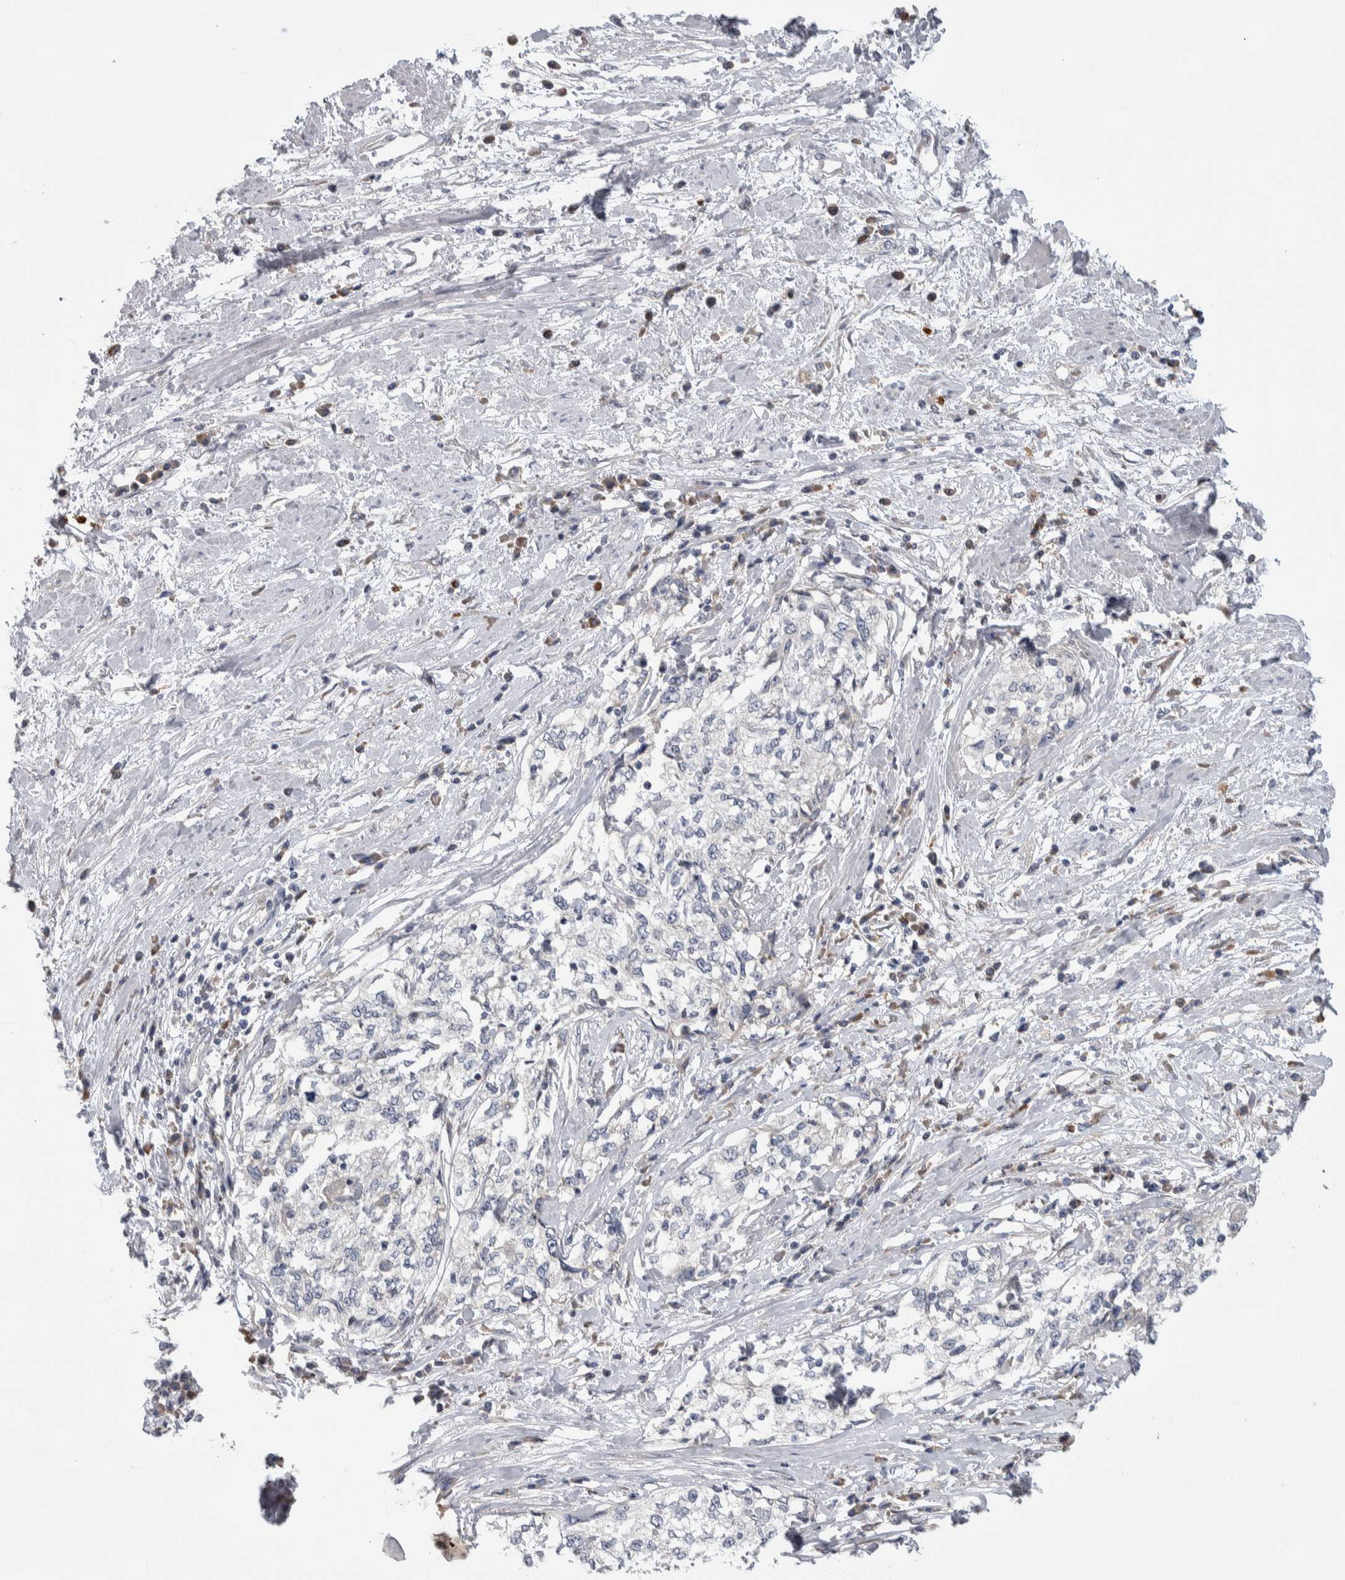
{"staining": {"intensity": "negative", "quantity": "none", "location": "none"}, "tissue": "cervical cancer", "cell_type": "Tumor cells", "image_type": "cancer", "snomed": [{"axis": "morphology", "description": "Squamous cell carcinoma, NOS"}, {"axis": "topography", "description": "Cervix"}], "caption": "There is no significant expression in tumor cells of cervical squamous cell carcinoma. Nuclei are stained in blue.", "gene": "IBTK", "patient": {"sex": "female", "age": 57}}